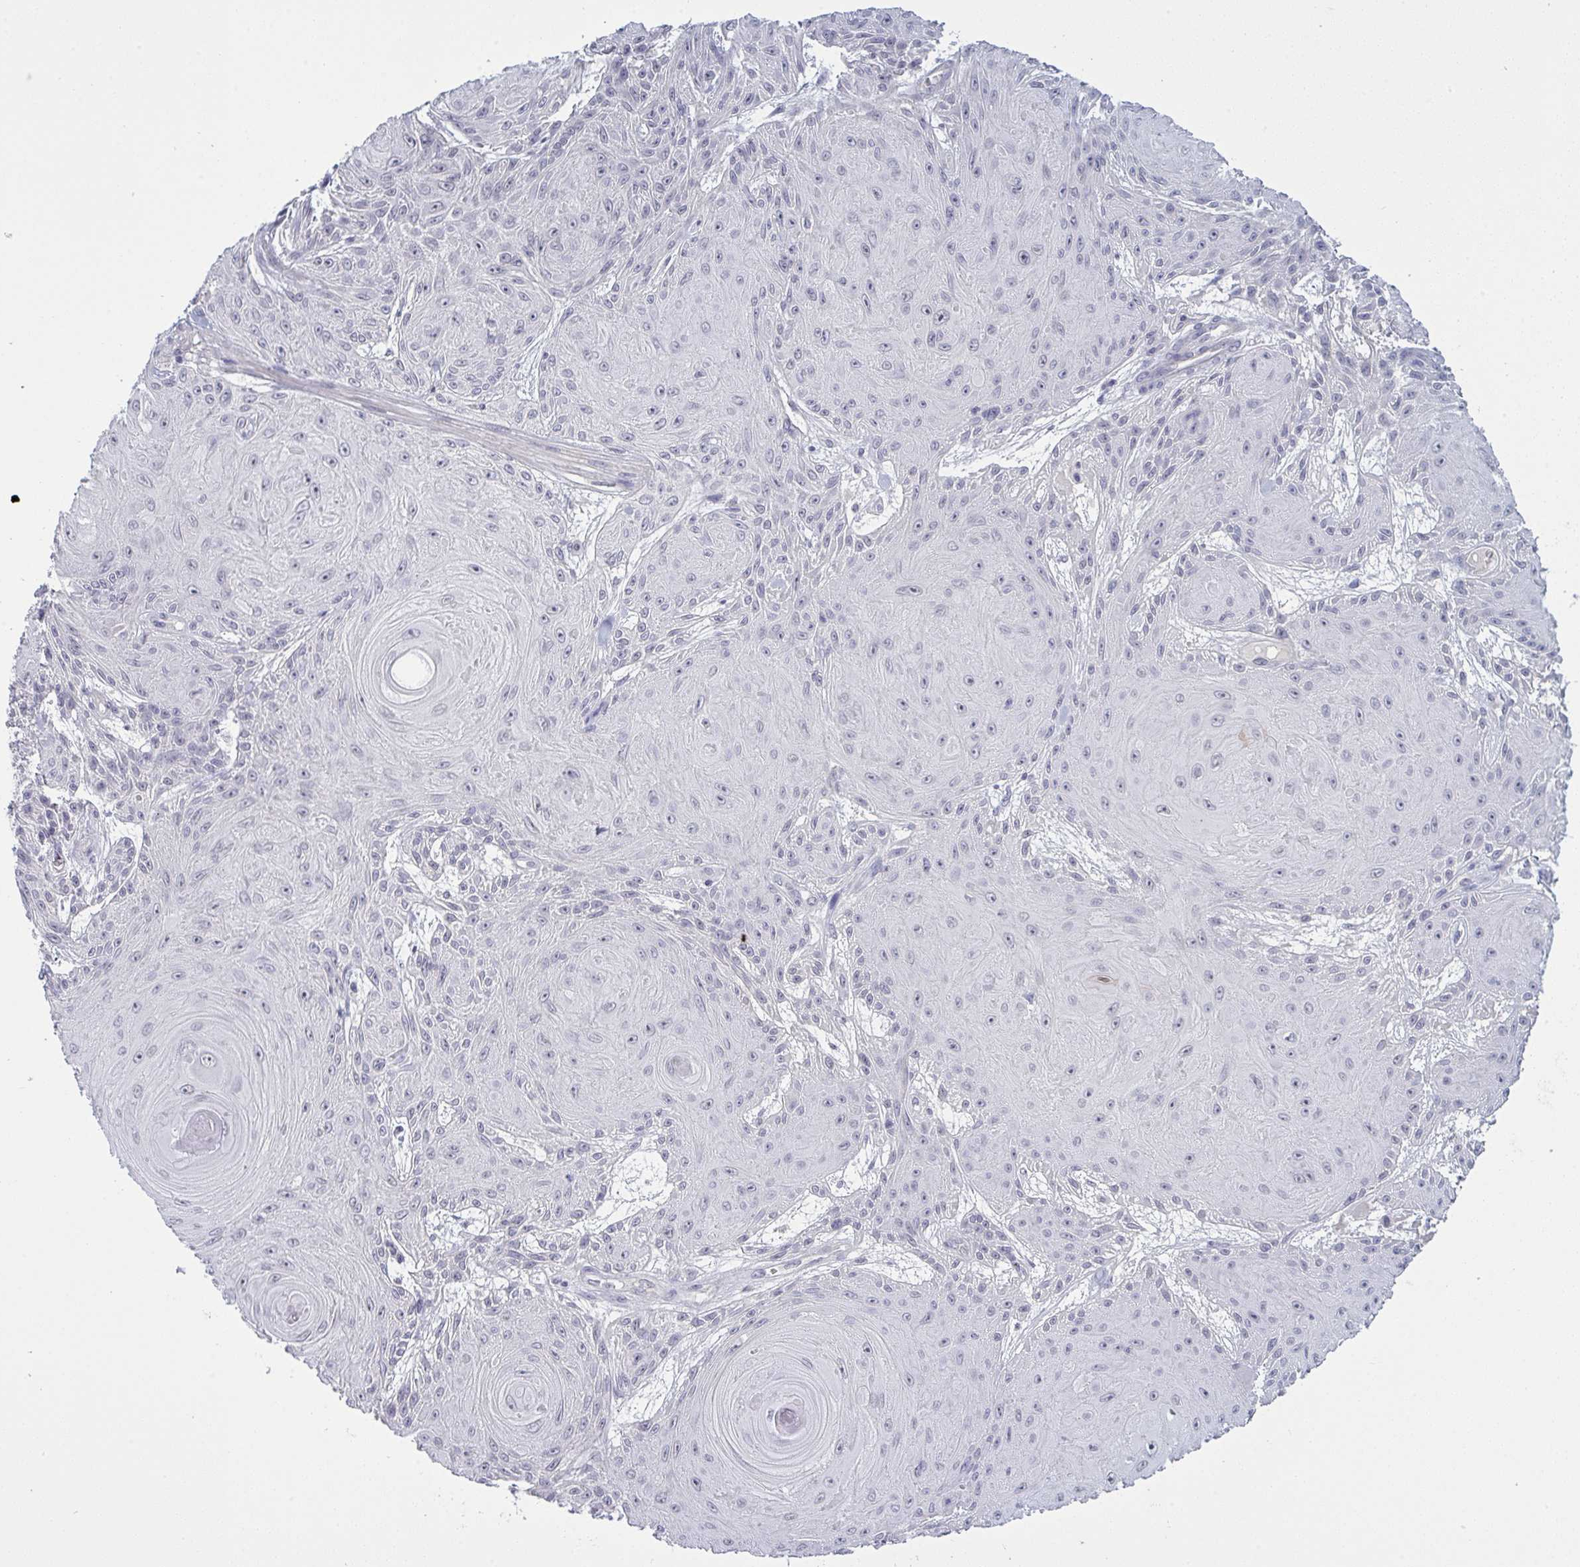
{"staining": {"intensity": "negative", "quantity": "none", "location": "none"}, "tissue": "skin cancer", "cell_type": "Tumor cells", "image_type": "cancer", "snomed": [{"axis": "morphology", "description": "Squamous cell carcinoma, NOS"}, {"axis": "topography", "description": "Skin"}], "caption": "This is an immunohistochemistry (IHC) micrograph of human skin squamous cell carcinoma. There is no positivity in tumor cells.", "gene": "ZNF784", "patient": {"sex": "male", "age": 88}}